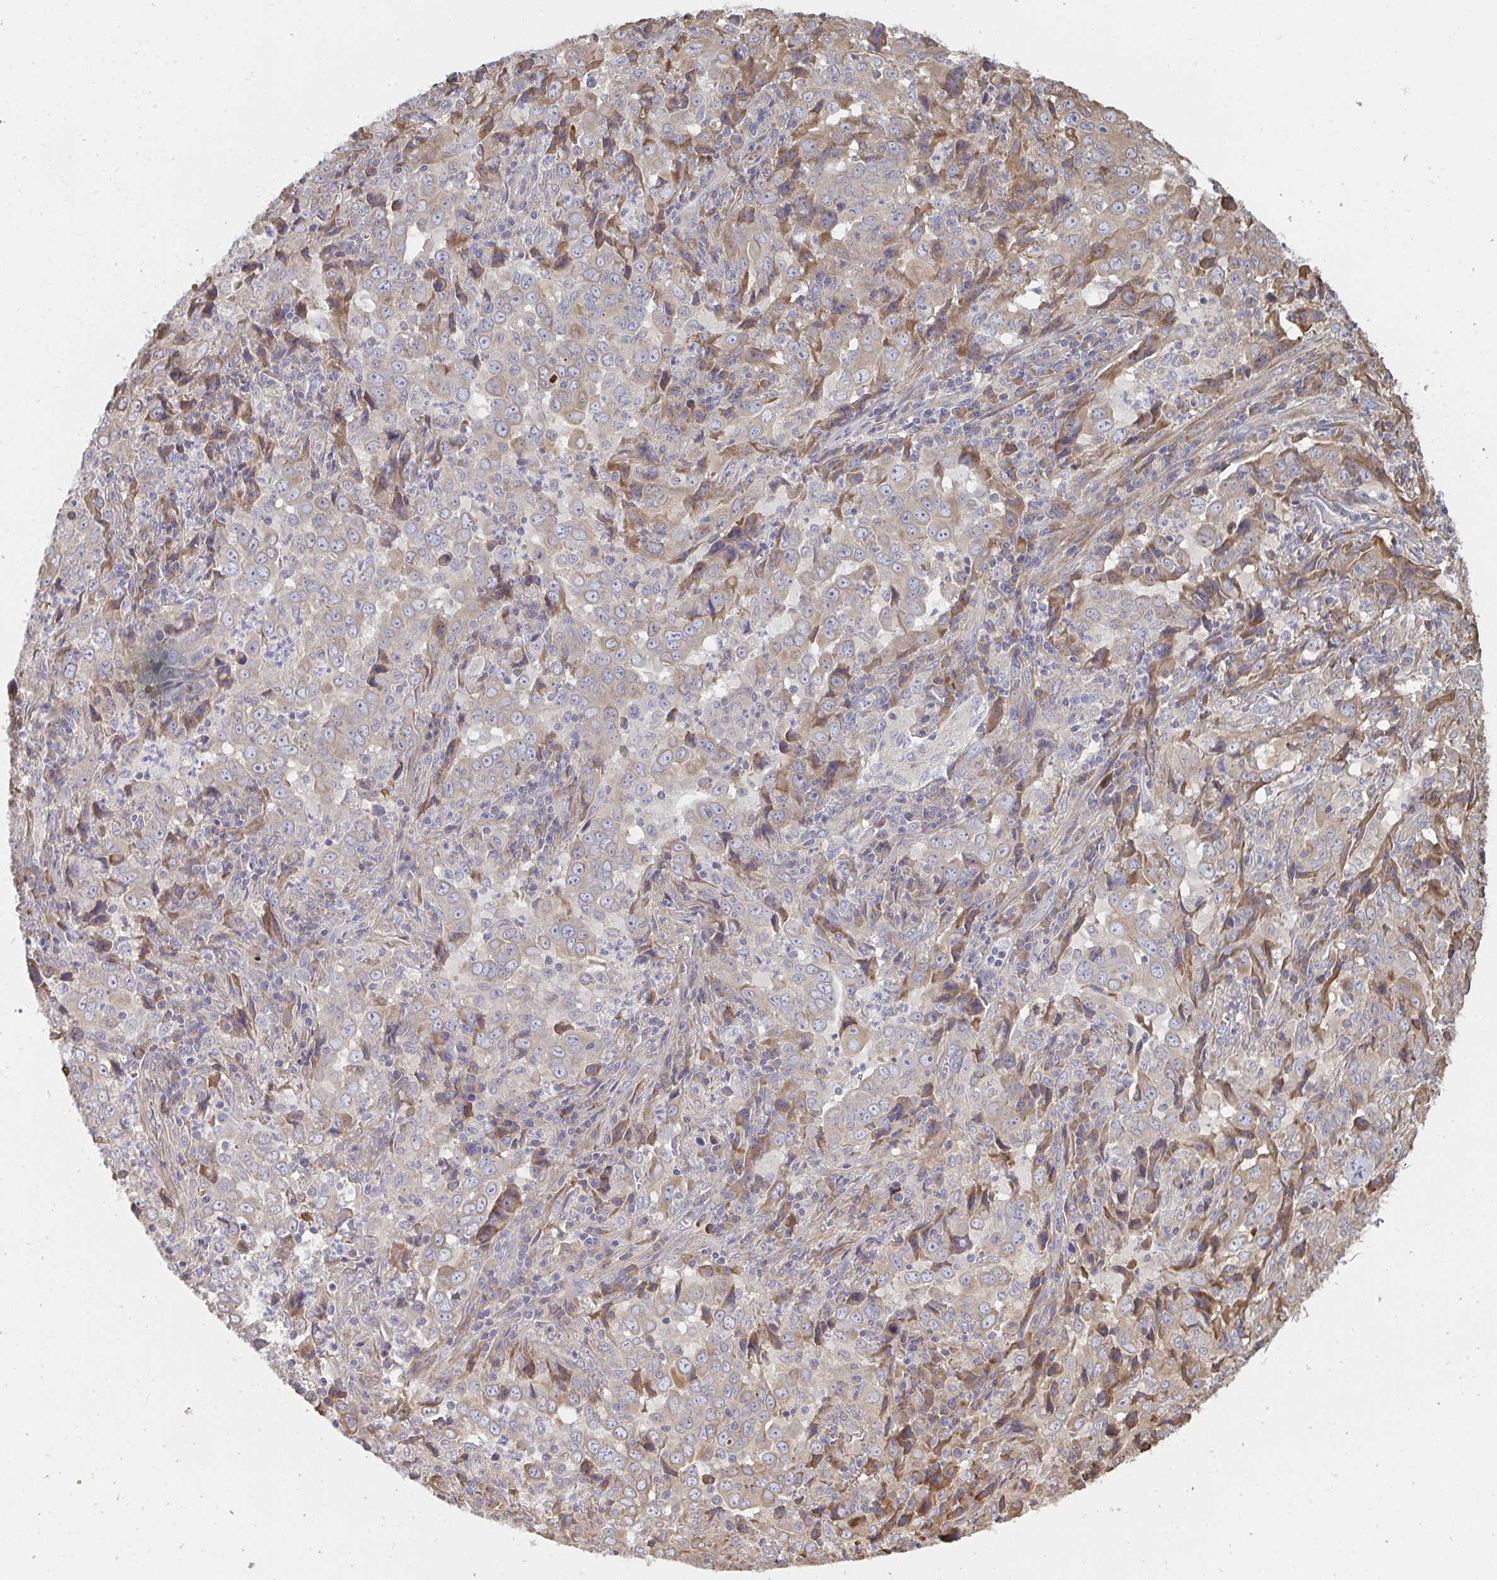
{"staining": {"intensity": "weak", "quantity": ">75%", "location": "cytoplasmic/membranous"}, "tissue": "lung cancer", "cell_type": "Tumor cells", "image_type": "cancer", "snomed": [{"axis": "morphology", "description": "Adenocarcinoma, NOS"}, {"axis": "topography", "description": "Lung"}], "caption": "DAB (3,3'-diaminobenzidine) immunohistochemical staining of adenocarcinoma (lung) demonstrates weak cytoplasmic/membranous protein staining in approximately >75% of tumor cells.", "gene": "ZFYVE28", "patient": {"sex": "male", "age": 67}}